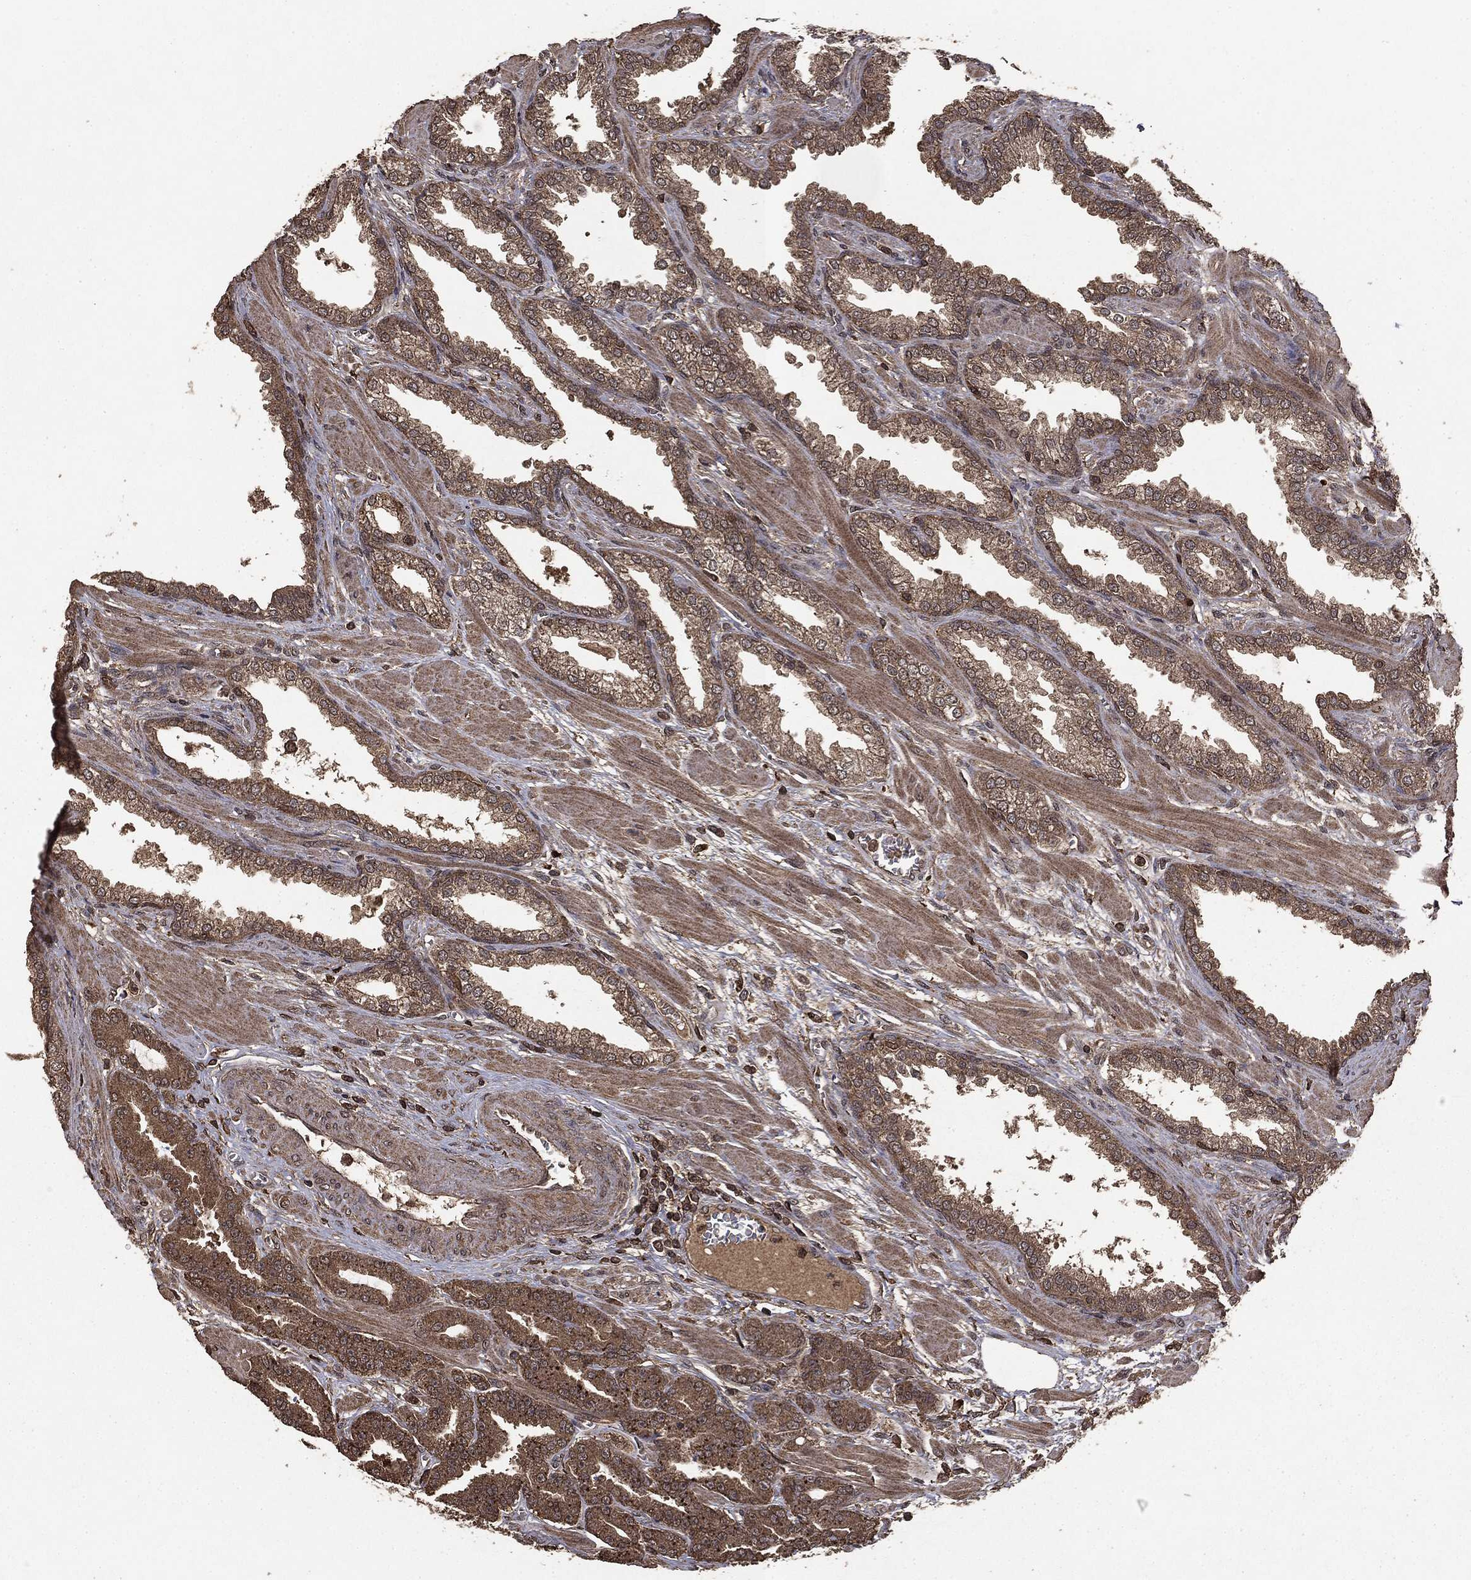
{"staining": {"intensity": "moderate", "quantity": "25%-75%", "location": "cytoplasmic/membranous"}, "tissue": "prostate cancer", "cell_type": "Tumor cells", "image_type": "cancer", "snomed": [{"axis": "morphology", "description": "Adenocarcinoma, High grade"}, {"axis": "topography", "description": "Prostate"}], "caption": "Prostate cancer stained with a brown dye demonstrates moderate cytoplasmic/membranous positive positivity in approximately 25%-75% of tumor cells.", "gene": "NME1", "patient": {"sex": "male", "age": 60}}